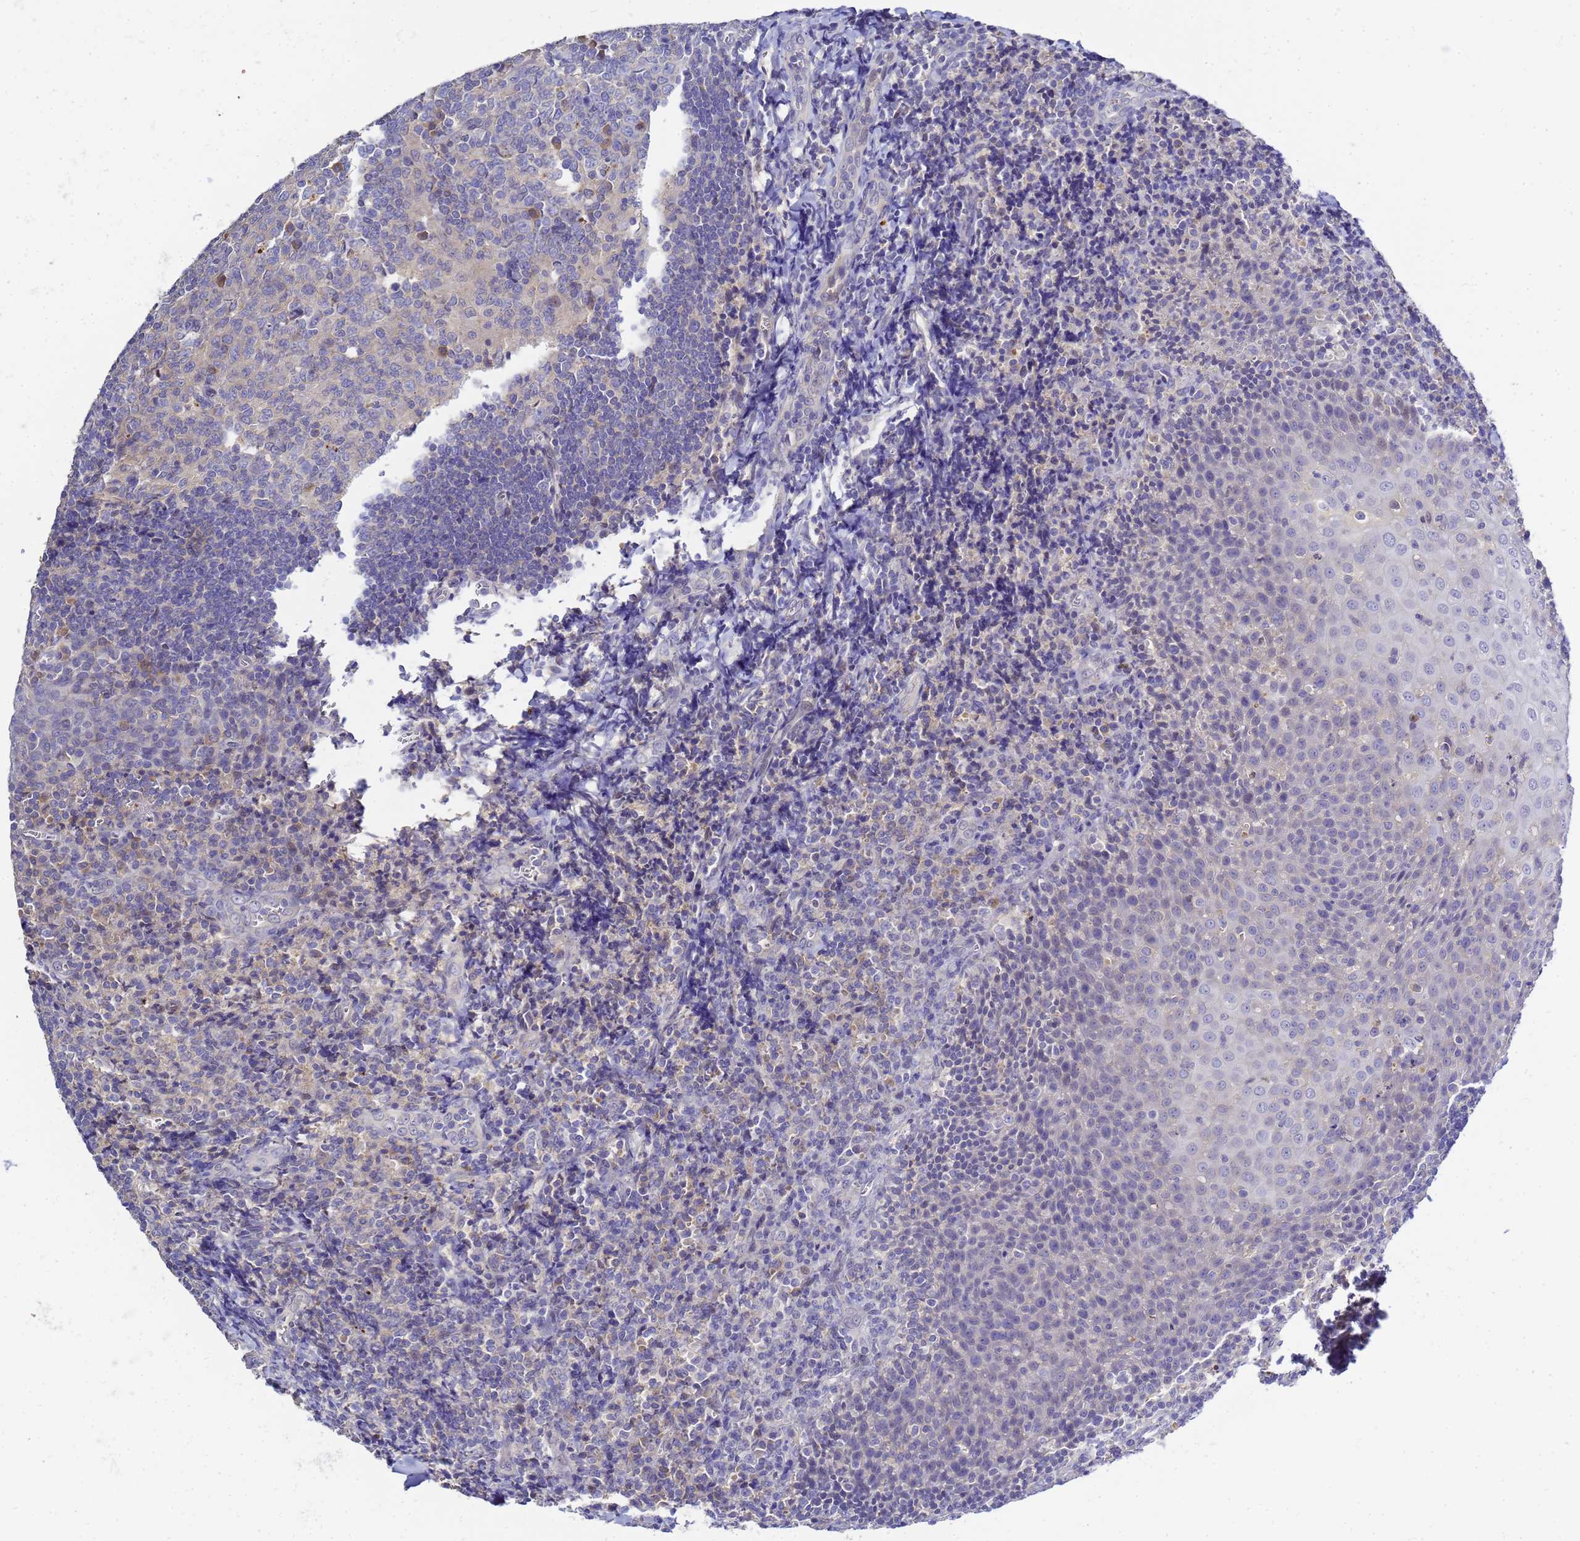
{"staining": {"intensity": "negative", "quantity": "none", "location": "none"}, "tissue": "tonsil", "cell_type": "Germinal center cells", "image_type": "normal", "snomed": [{"axis": "morphology", "description": "Normal tissue, NOS"}, {"axis": "topography", "description": "Tonsil"}], "caption": "The immunohistochemistry (IHC) photomicrograph has no significant staining in germinal center cells of tonsil. (Stains: DAB immunohistochemistry with hematoxylin counter stain, Microscopy: brightfield microscopy at high magnification).", "gene": "TBCD", "patient": {"sex": "male", "age": 27}}